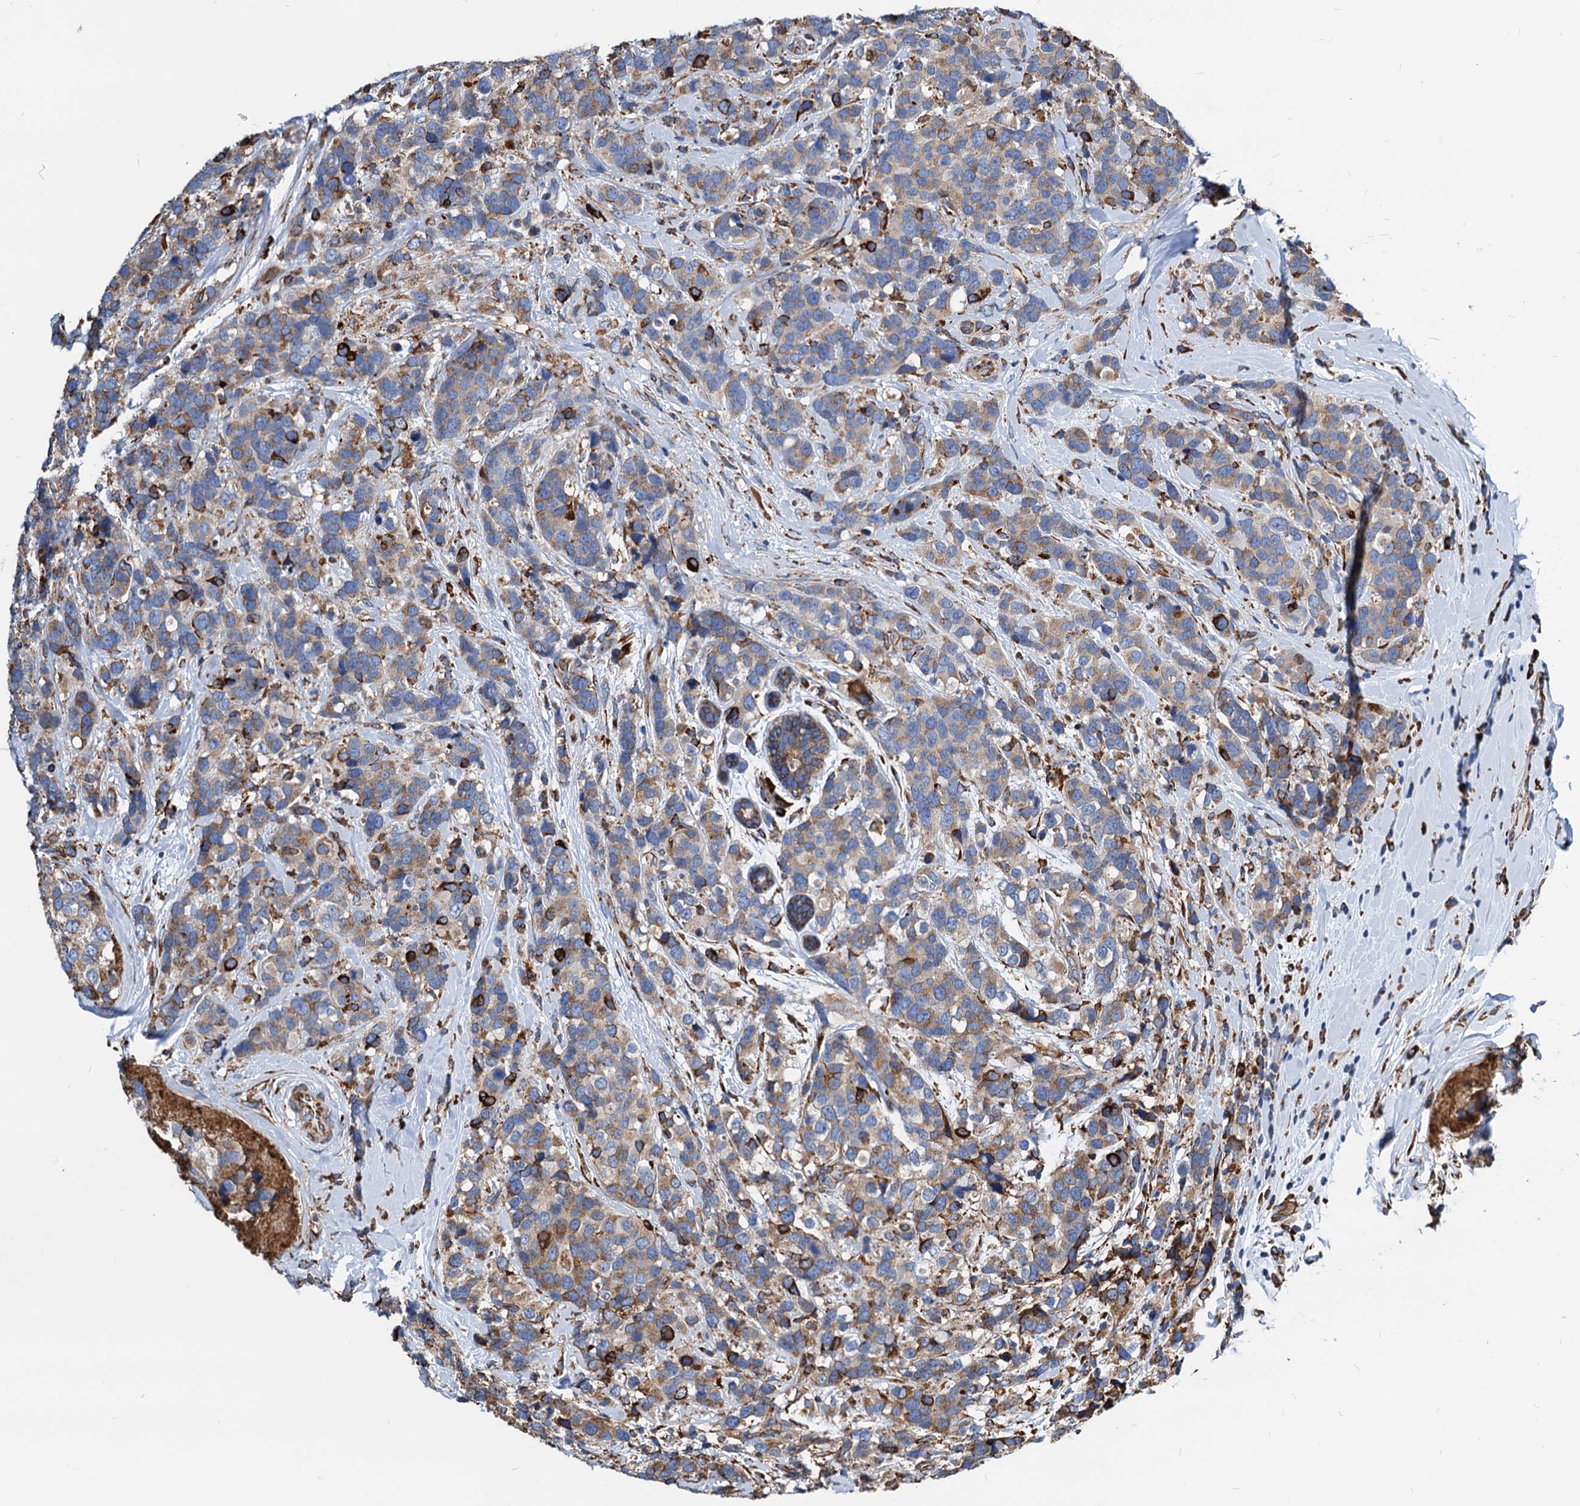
{"staining": {"intensity": "moderate", "quantity": ">75%", "location": "cytoplasmic/membranous"}, "tissue": "breast cancer", "cell_type": "Tumor cells", "image_type": "cancer", "snomed": [{"axis": "morphology", "description": "Lobular carcinoma"}, {"axis": "topography", "description": "Breast"}], "caption": "Protein staining by immunohistochemistry shows moderate cytoplasmic/membranous staining in about >75% of tumor cells in lobular carcinoma (breast). Nuclei are stained in blue.", "gene": "HSPA5", "patient": {"sex": "female", "age": 59}}